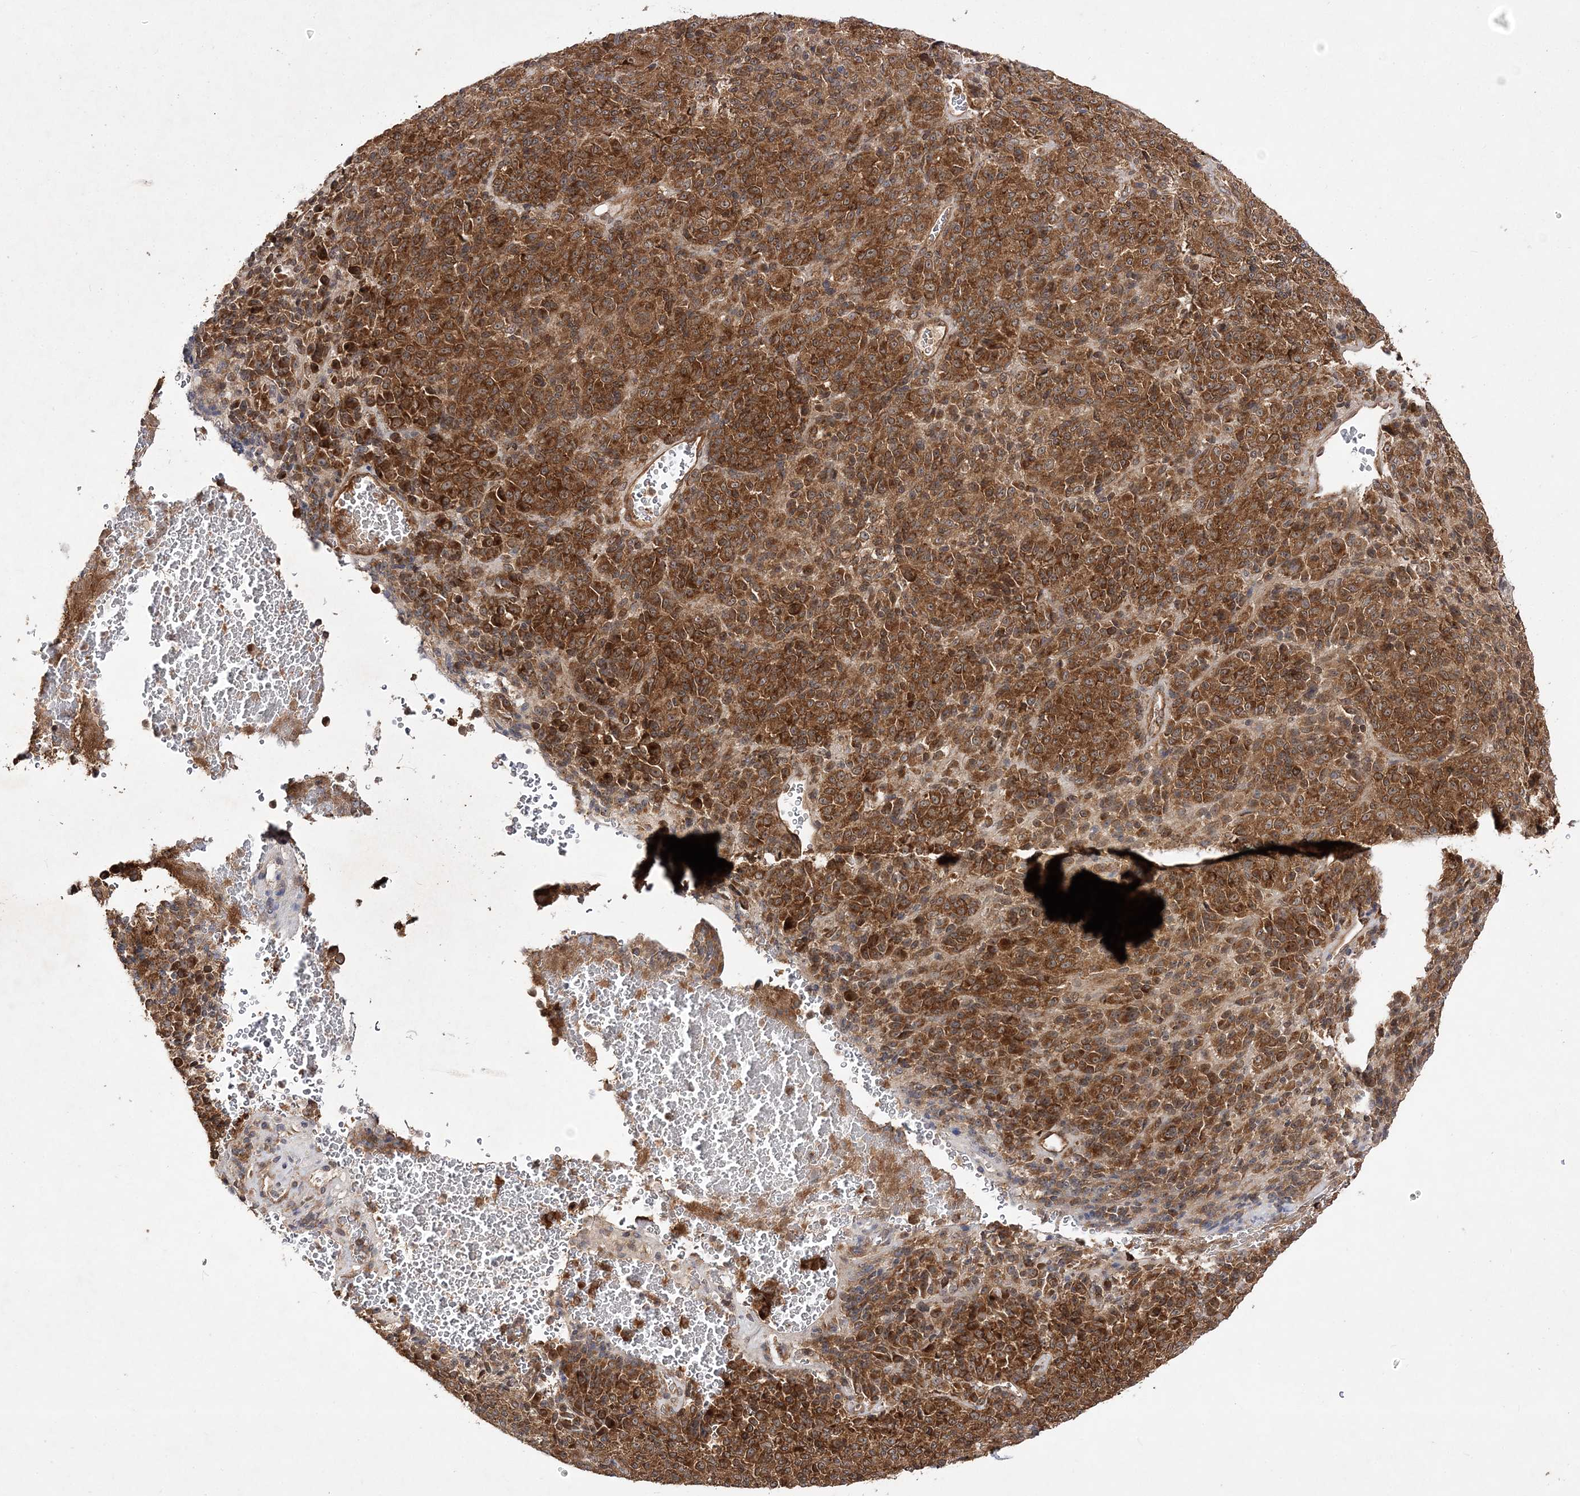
{"staining": {"intensity": "strong", "quantity": ">75%", "location": "cytoplasmic/membranous"}, "tissue": "melanoma", "cell_type": "Tumor cells", "image_type": "cancer", "snomed": [{"axis": "morphology", "description": "Malignant melanoma, Metastatic site"}, {"axis": "topography", "description": "Brain"}], "caption": "Strong cytoplasmic/membranous protein expression is appreciated in approximately >75% of tumor cells in malignant melanoma (metastatic site). Using DAB (brown) and hematoxylin (blue) stains, captured at high magnification using brightfield microscopy.", "gene": "TMEM9B", "patient": {"sex": "female", "age": 56}}